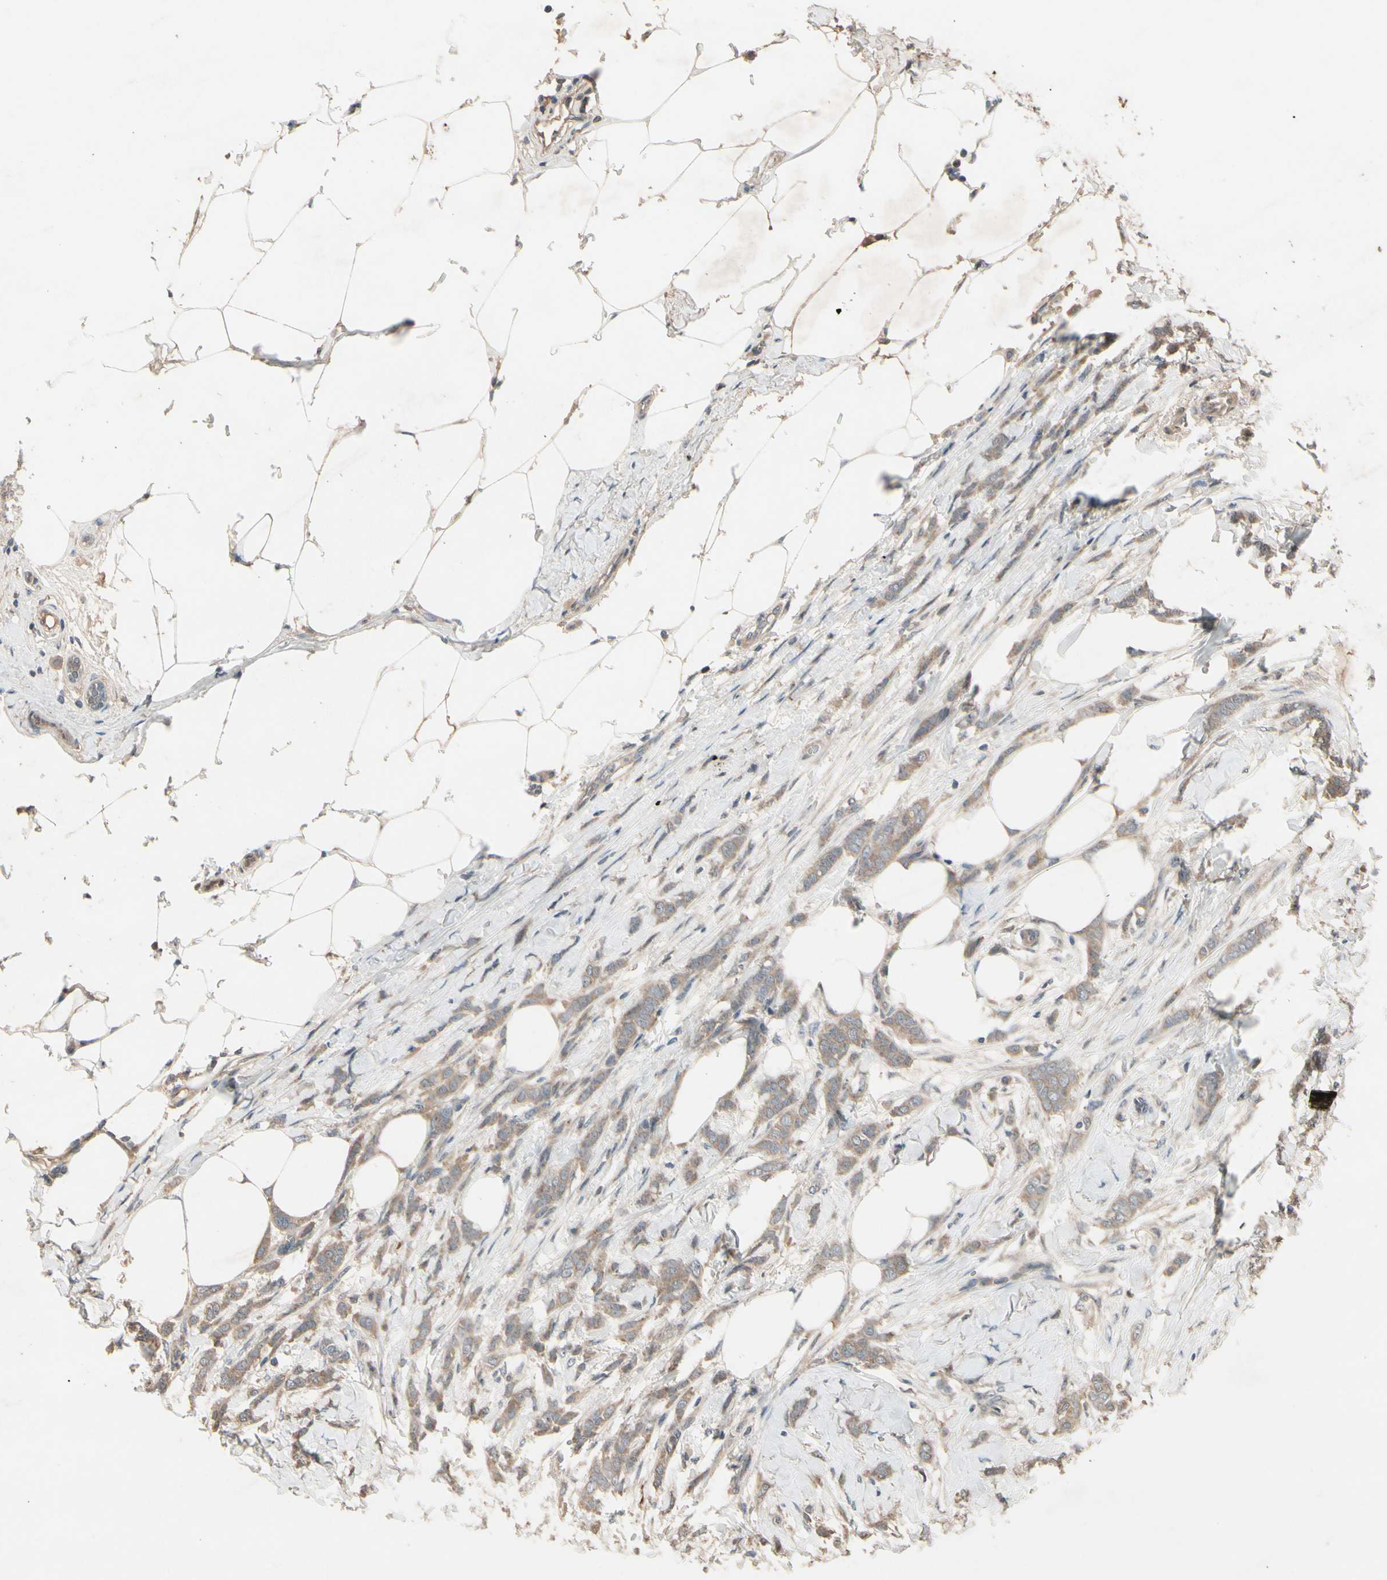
{"staining": {"intensity": "moderate", "quantity": ">75%", "location": "cytoplasmic/membranous"}, "tissue": "breast cancer", "cell_type": "Tumor cells", "image_type": "cancer", "snomed": [{"axis": "morphology", "description": "Lobular carcinoma, in situ"}, {"axis": "morphology", "description": "Lobular carcinoma"}, {"axis": "topography", "description": "Breast"}], "caption": "A high-resolution image shows immunohistochemistry staining of breast cancer (lobular carcinoma in situ), which displays moderate cytoplasmic/membranous positivity in approximately >75% of tumor cells.", "gene": "NSF", "patient": {"sex": "female", "age": 41}}